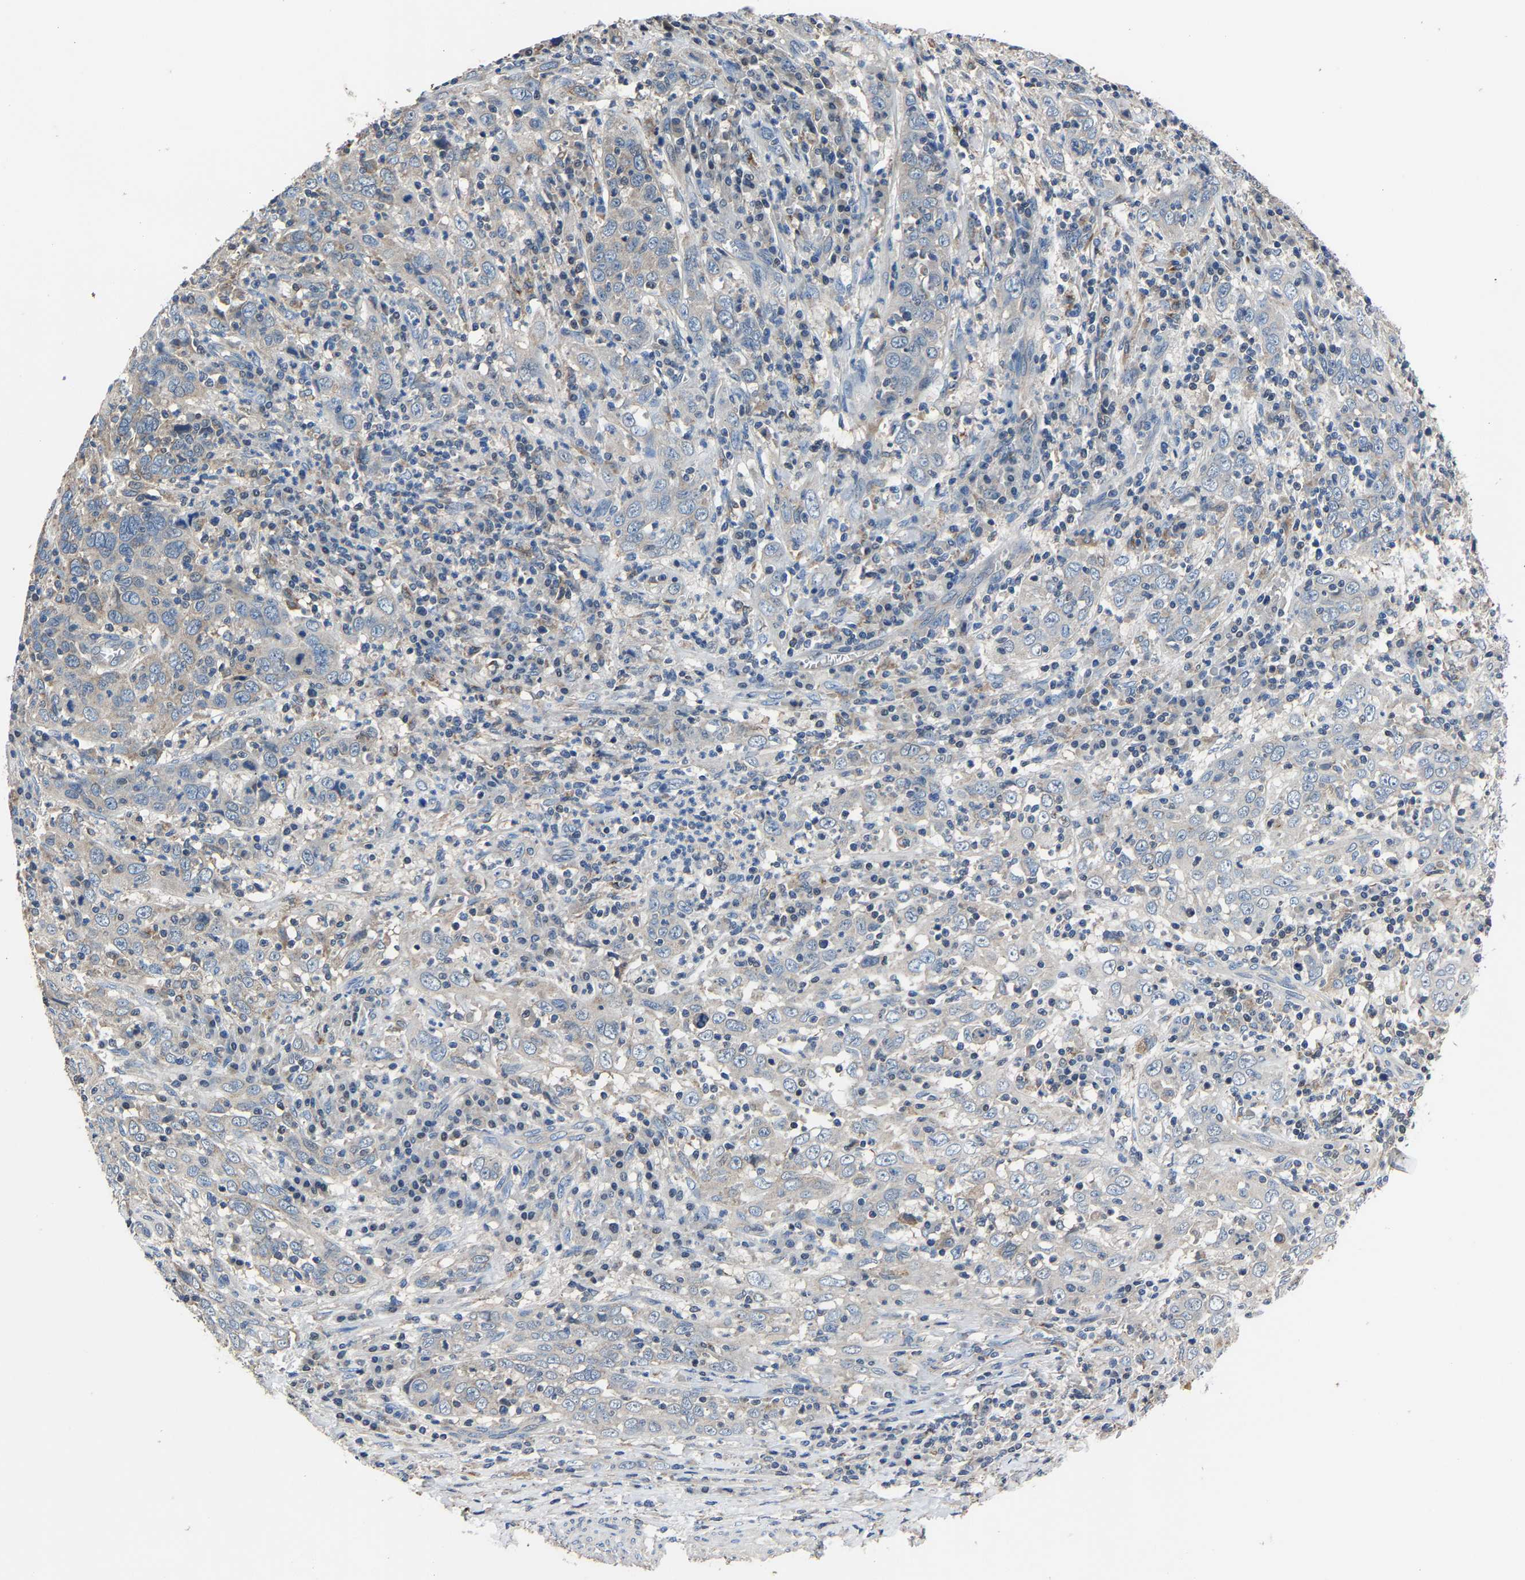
{"staining": {"intensity": "negative", "quantity": "none", "location": "none"}, "tissue": "cervical cancer", "cell_type": "Tumor cells", "image_type": "cancer", "snomed": [{"axis": "morphology", "description": "Squamous cell carcinoma, NOS"}, {"axis": "topography", "description": "Cervix"}], "caption": "A micrograph of cervical squamous cell carcinoma stained for a protein exhibits no brown staining in tumor cells.", "gene": "STRBP", "patient": {"sex": "female", "age": 46}}